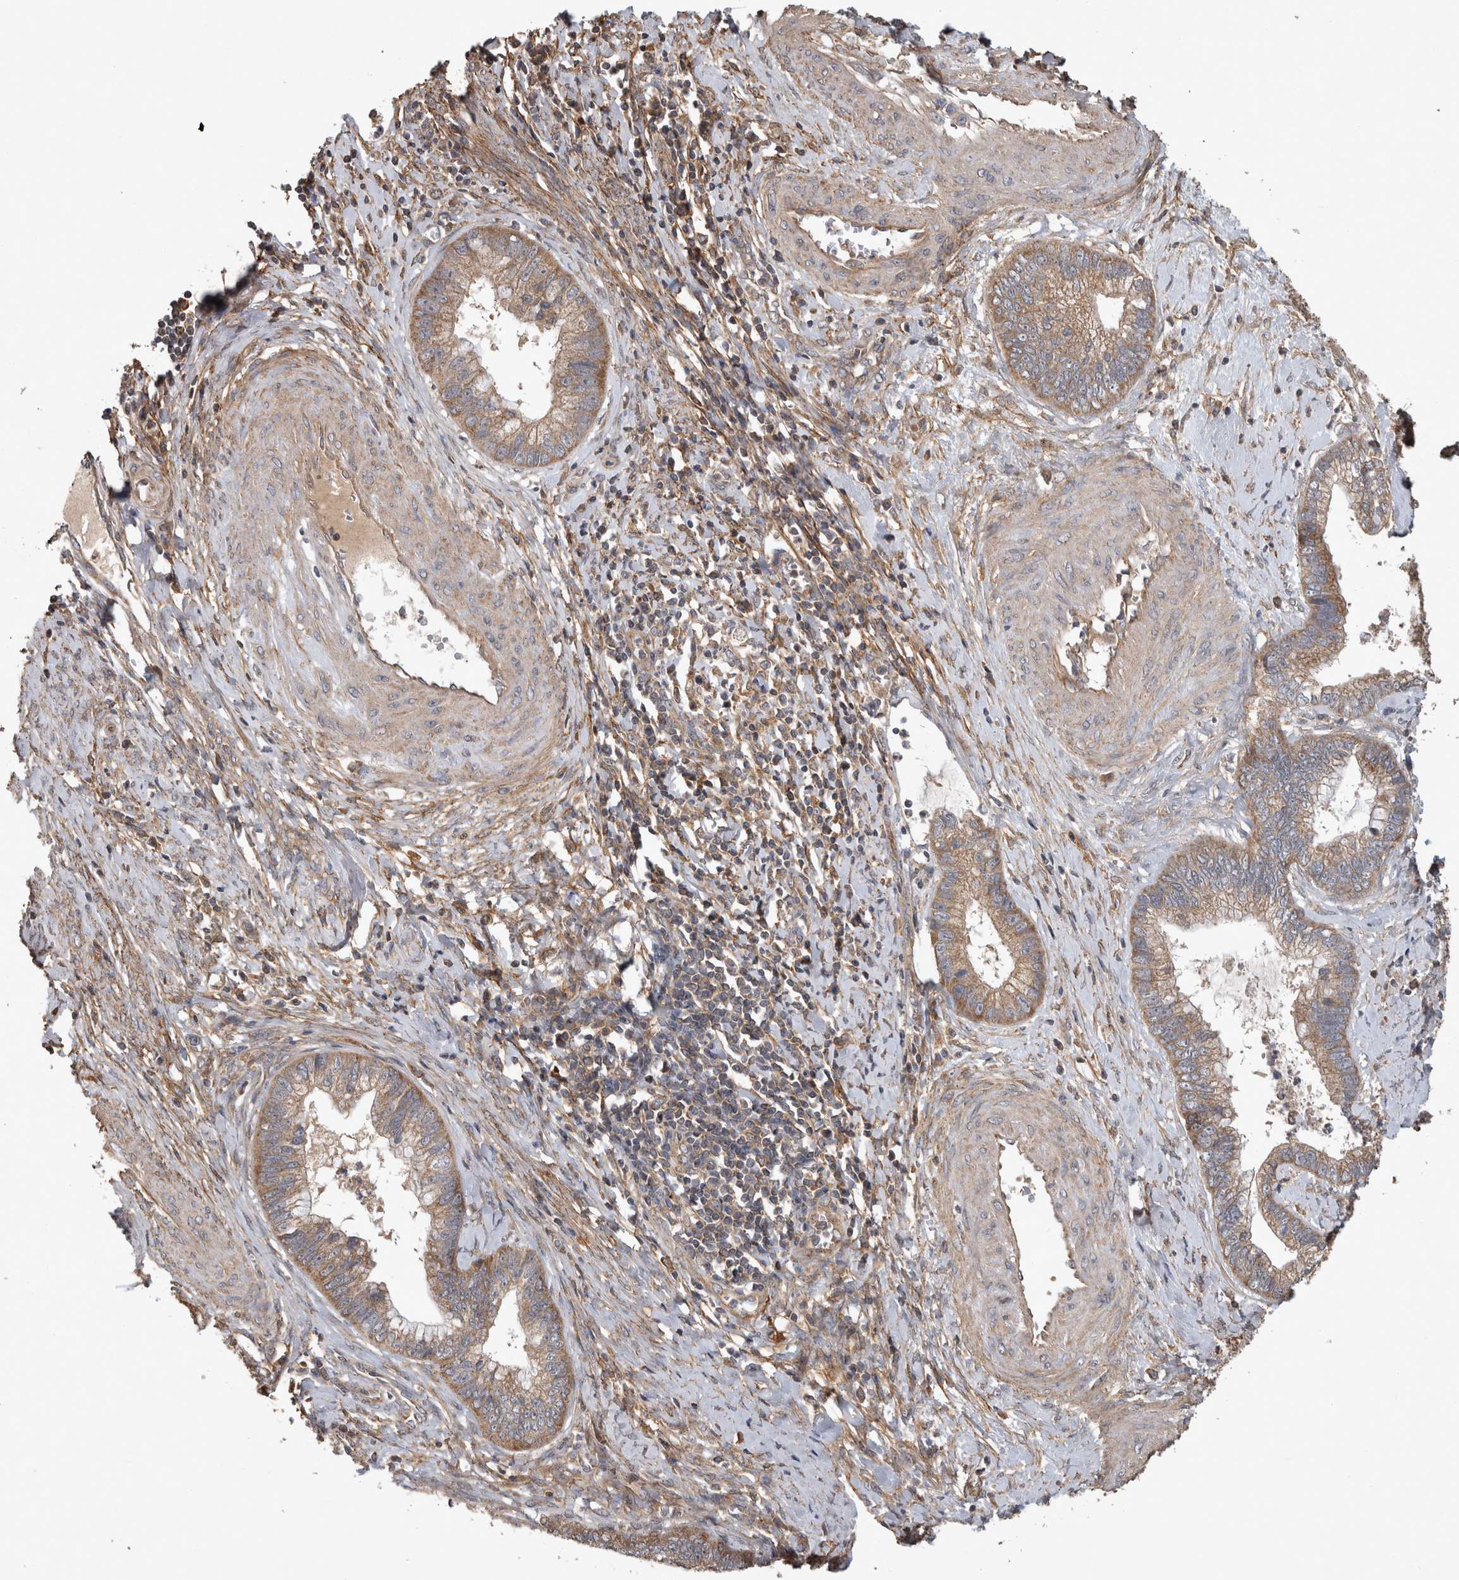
{"staining": {"intensity": "moderate", "quantity": ">75%", "location": "cytoplasmic/membranous"}, "tissue": "cervical cancer", "cell_type": "Tumor cells", "image_type": "cancer", "snomed": [{"axis": "morphology", "description": "Adenocarcinoma, NOS"}, {"axis": "topography", "description": "Cervix"}], "caption": "This image shows cervical cancer stained with IHC to label a protein in brown. The cytoplasmic/membranous of tumor cells show moderate positivity for the protein. Nuclei are counter-stained blue.", "gene": "TRMT61B", "patient": {"sex": "female", "age": 44}}